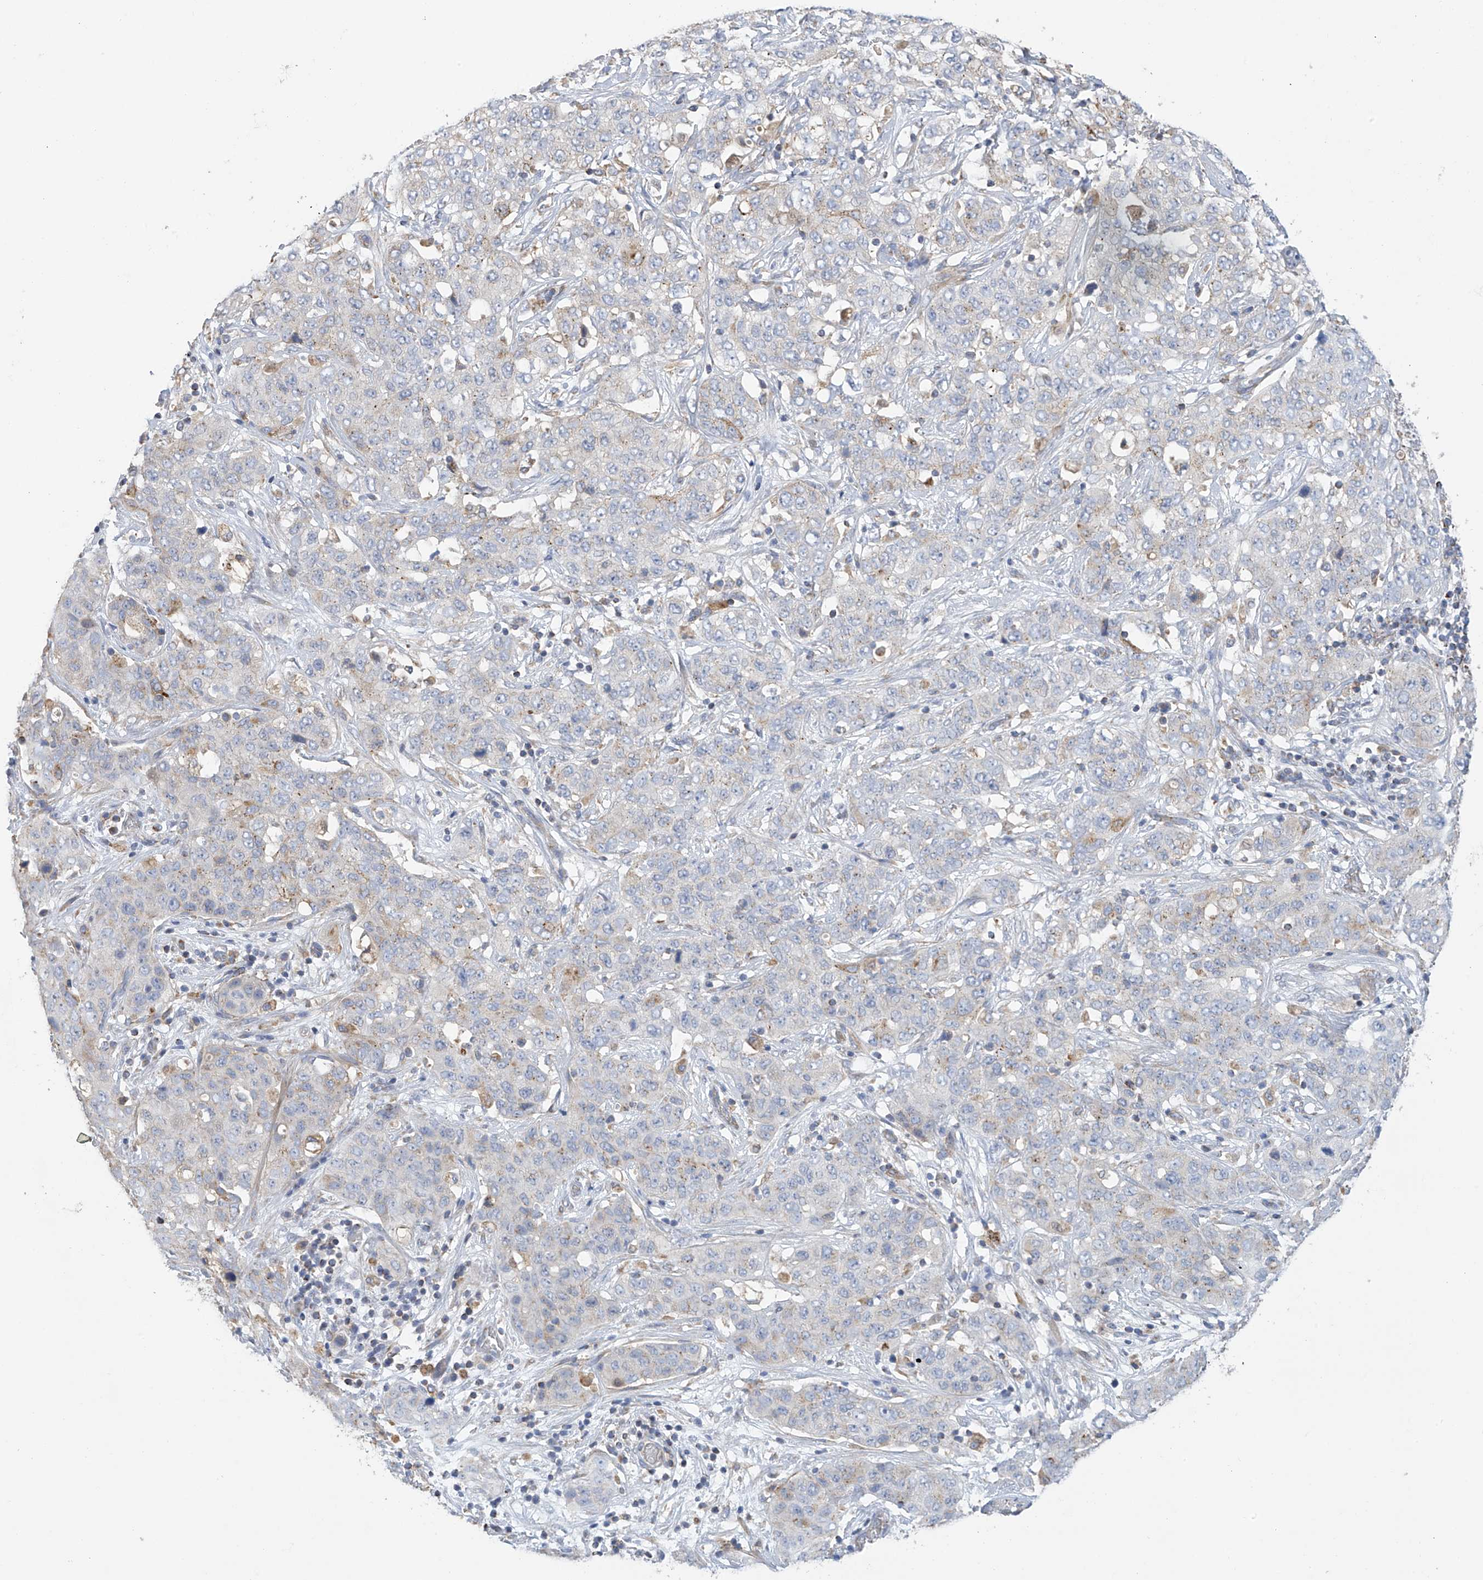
{"staining": {"intensity": "negative", "quantity": "none", "location": "none"}, "tissue": "stomach cancer", "cell_type": "Tumor cells", "image_type": "cancer", "snomed": [{"axis": "morphology", "description": "Normal tissue, NOS"}, {"axis": "morphology", "description": "Adenocarcinoma, NOS"}, {"axis": "topography", "description": "Lymph node"}, {"axis": "topography", "description": "Stomach"}], "caption": "IHC micrograph of neoplastic tissue: stomach cancer stained with DAB exhibits no significant protein positivity in tumor cells.", "gene": "ITM2B", "patient": {"sex": "male", "age": 48}}